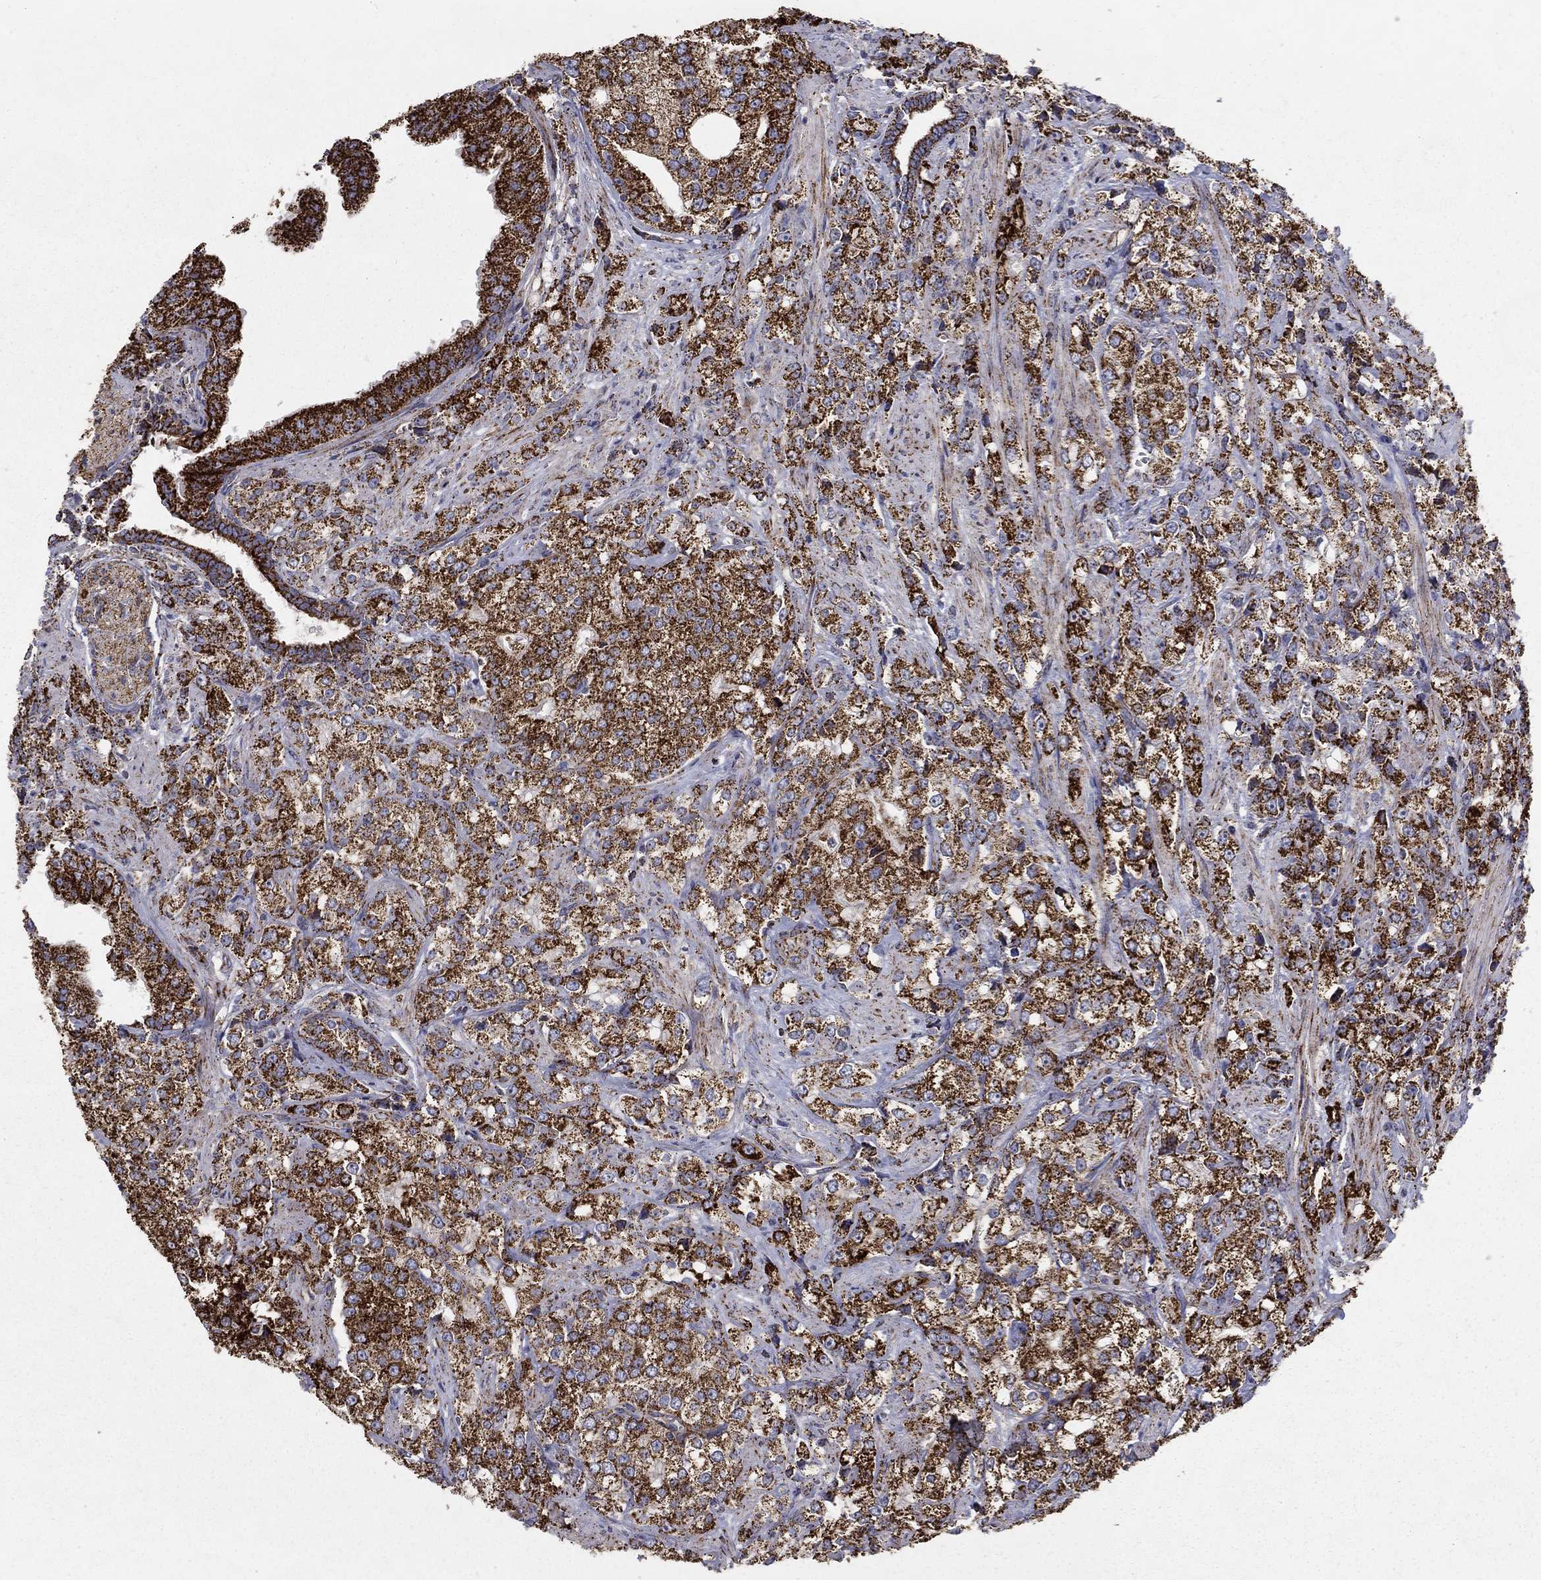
{"staining": {"intensity": "strong", "quantity": ">75%", "location": "cytoplasmic/membranous"}, "tissue": "prostate cancer", "cell_type": "Tumor cells", "image_type": "cancer", "snomed": [{"axis": "morphology", "description": "Adenocarcinoma, NOS"}, {"axis": "topography", "description": "Prostate and seminal vesicle, NOS"}, {"axis": "topography", "description": "Prostate"}], "caption": "This image demonstrates prostate cancer (adenocarcinoma) stained with immunohistochemistry (IHC) to label a protein in brown. The cytoplasmic/membranous of tumor cells show strong positivity for the protein. Nuclei are counter-stained blue.", "gene": "GCSH", "patient": {"sex": "male", "age": 68}}